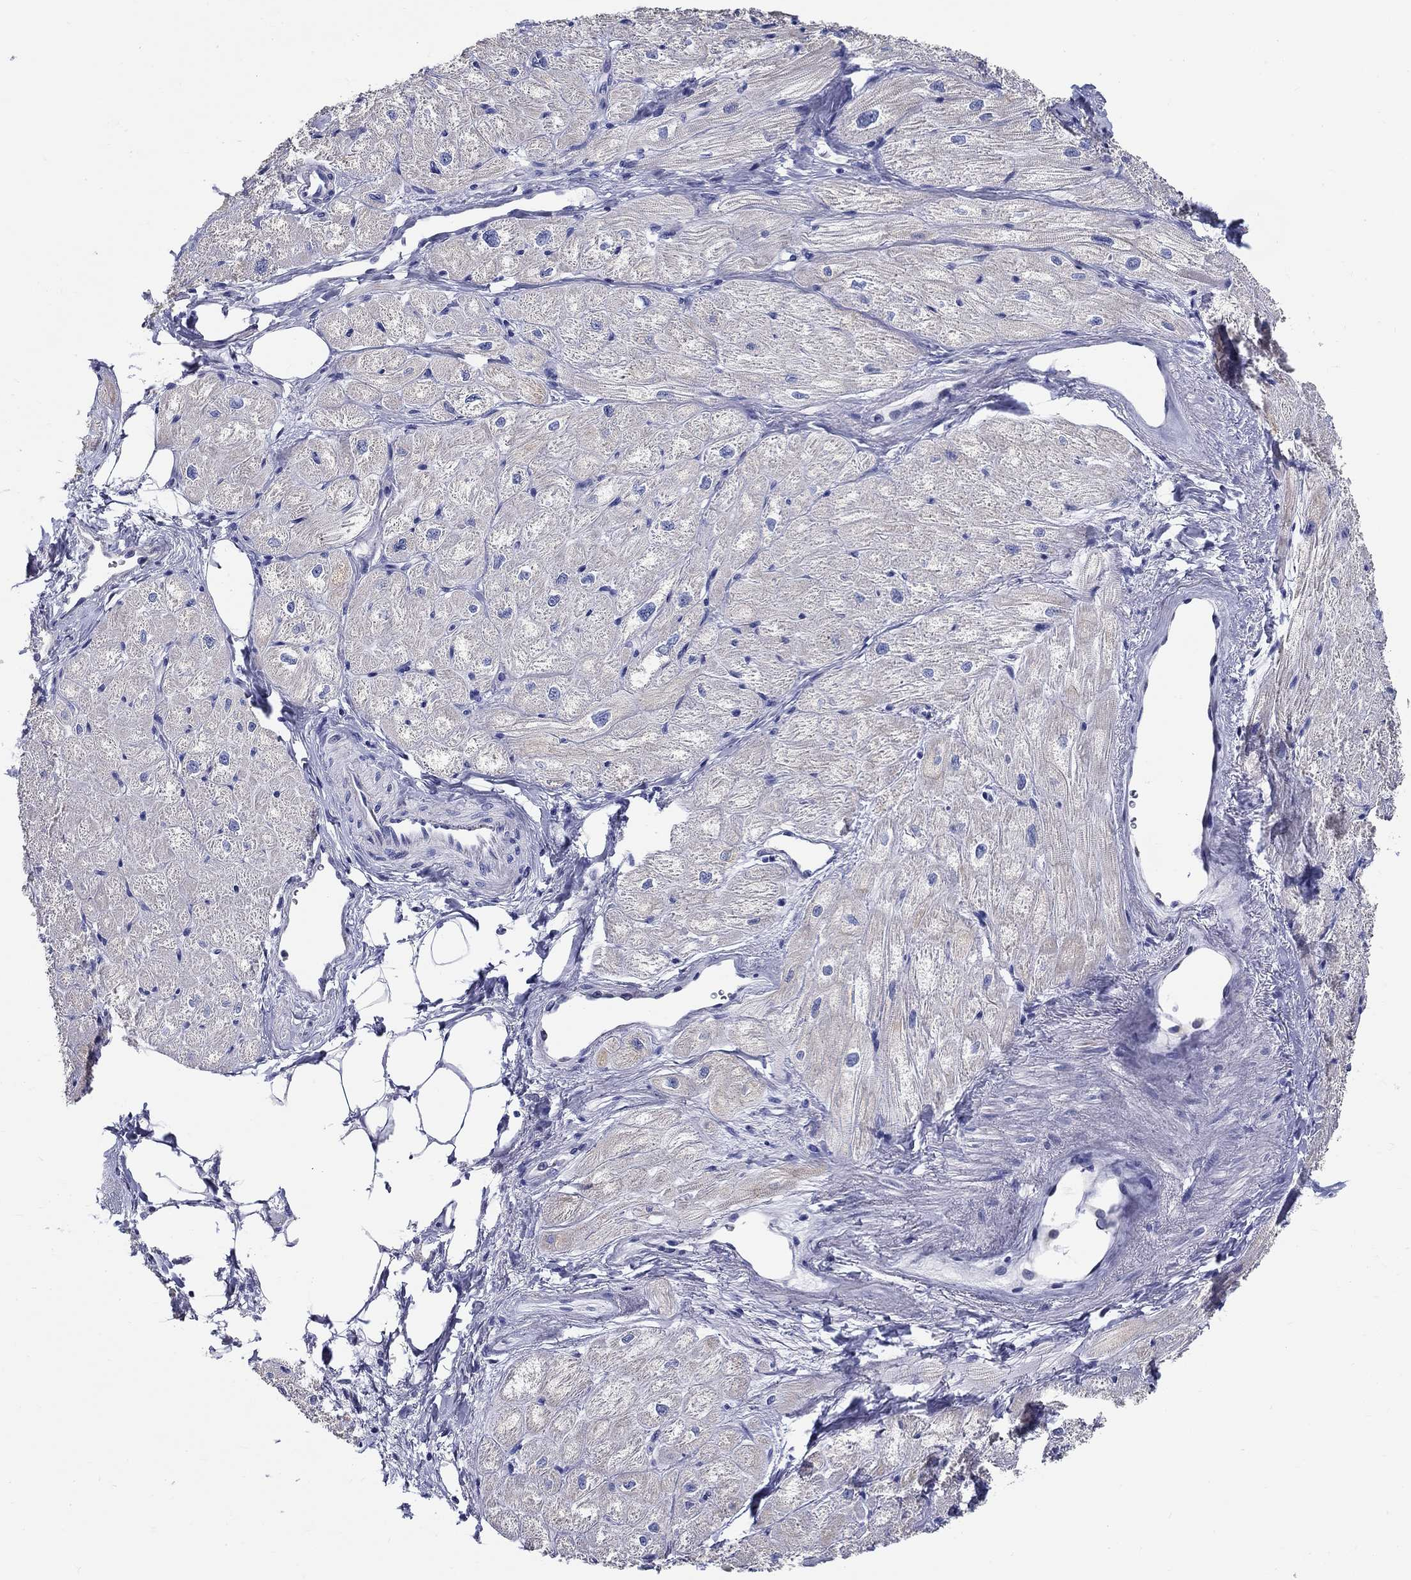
{"staining": {"intensity": "weak", "quantity": "<25%", "location": "cytoplasmic/membranous"}, "tissue": "heart muscle", "cell_type": "Cardiomyocytes", "image_type": "normal", "snomed": [{"axis": "morphology", "description": "Normal tissue, NOS"}, {"axis": "topography", "description": "Heart"}], "caption": "Immunohistochemistry (IHC) of normal human heart muscle displays no expression in cardiomyocytes.", "gene": "CRYGS", "patient": {"sex": "male", "age": 57}}